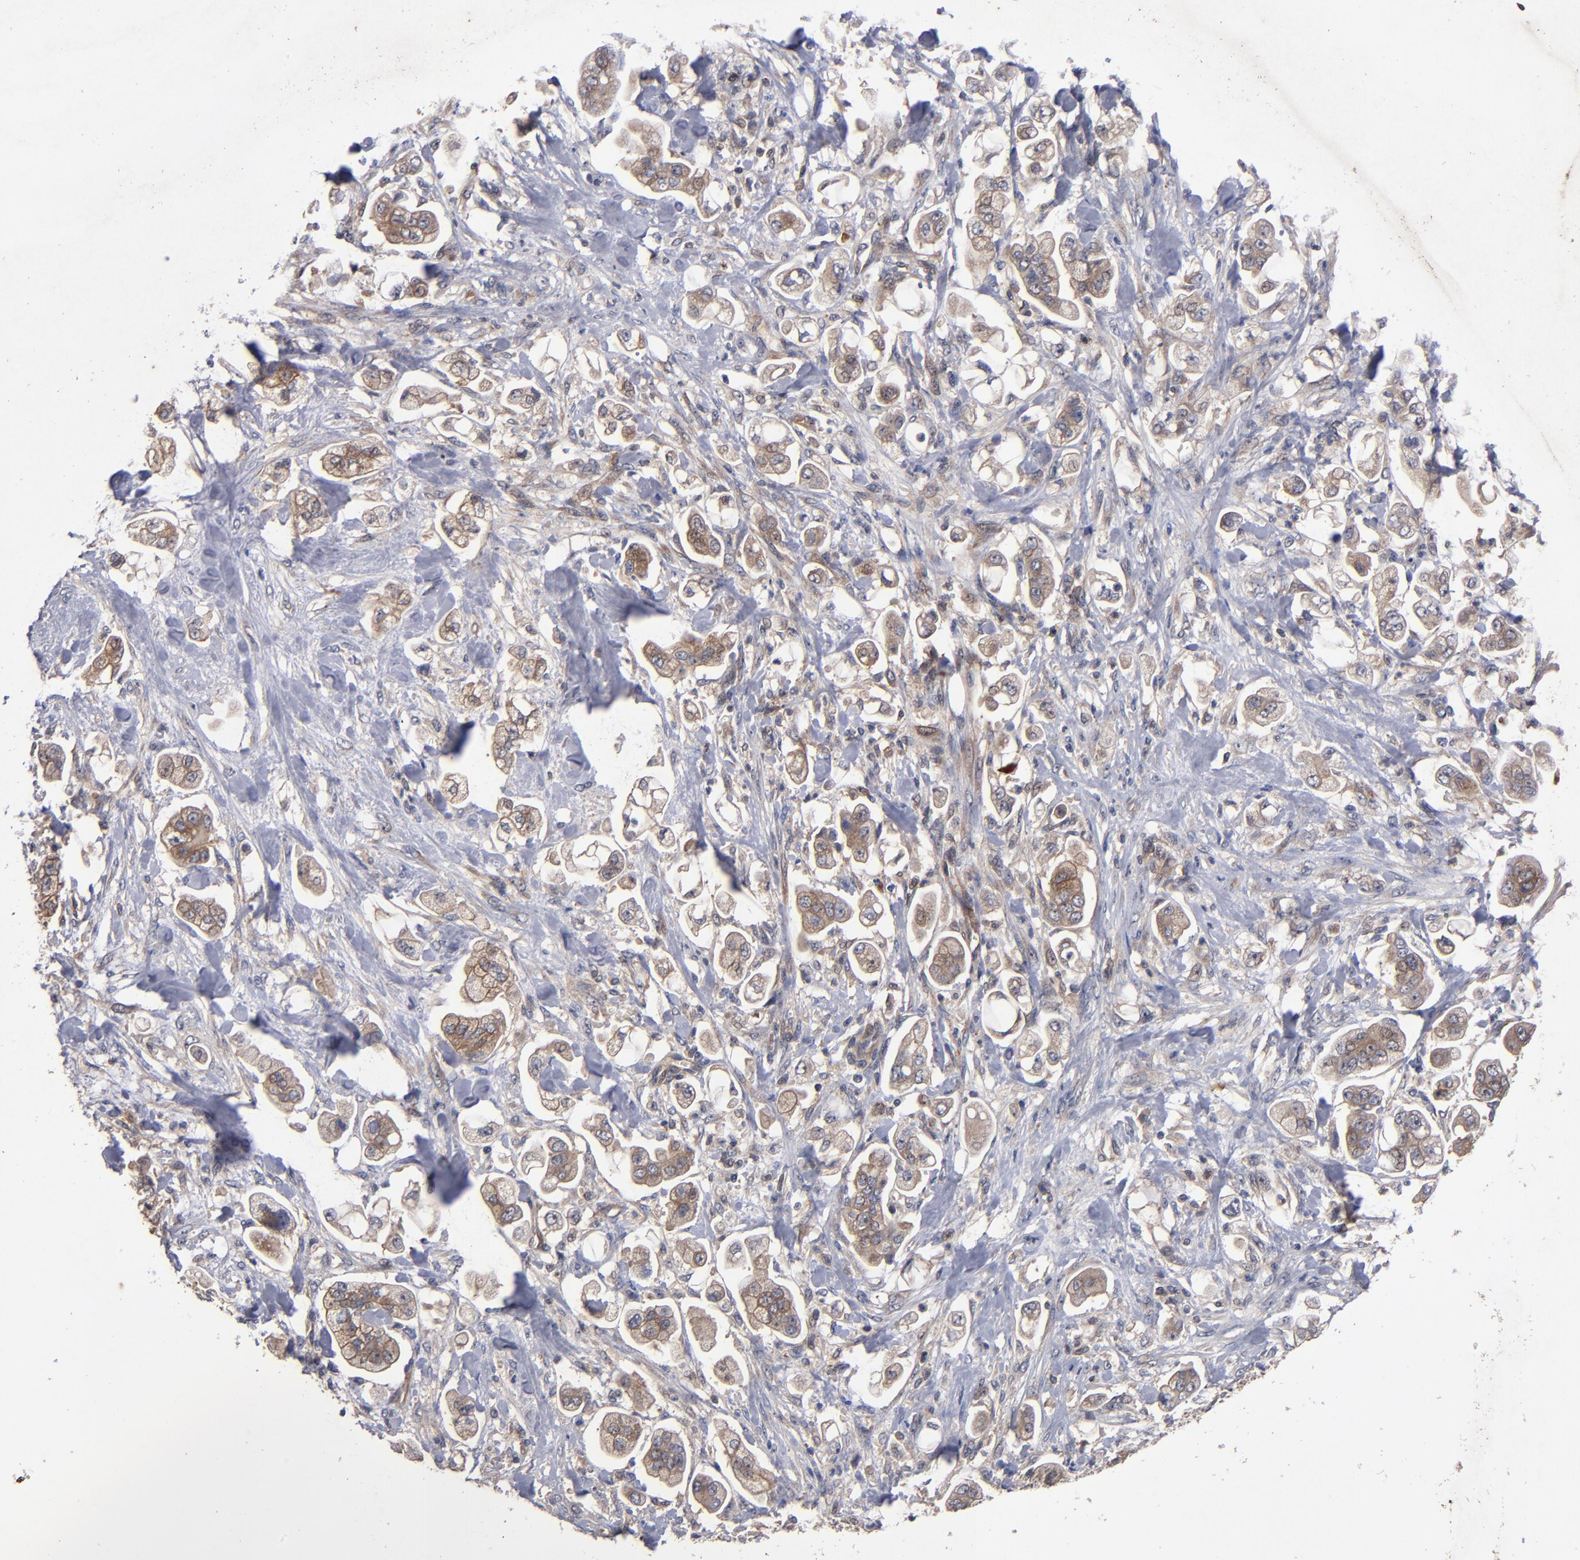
{"staining": {"intensity": "weak", "quantity": ">75%", "location": "cytoplasmic/membranous"}, "tissue": "stomach cancer", "cell_type": "Tumor cells", "image_type": "cancer", "snomed": [{"axis": "morphology", "description": "Adenocarcinoma, NOS"}, {"axis": "topography", "description": "Stomach"}], "caption": "Tumor cells display weak cytoplasmic/membranous staining in approximately >75% of cells in adenocarcinoma (stomach).", "gene": "BDKRB1", "patient": {"sex": "male", "age": 62}}